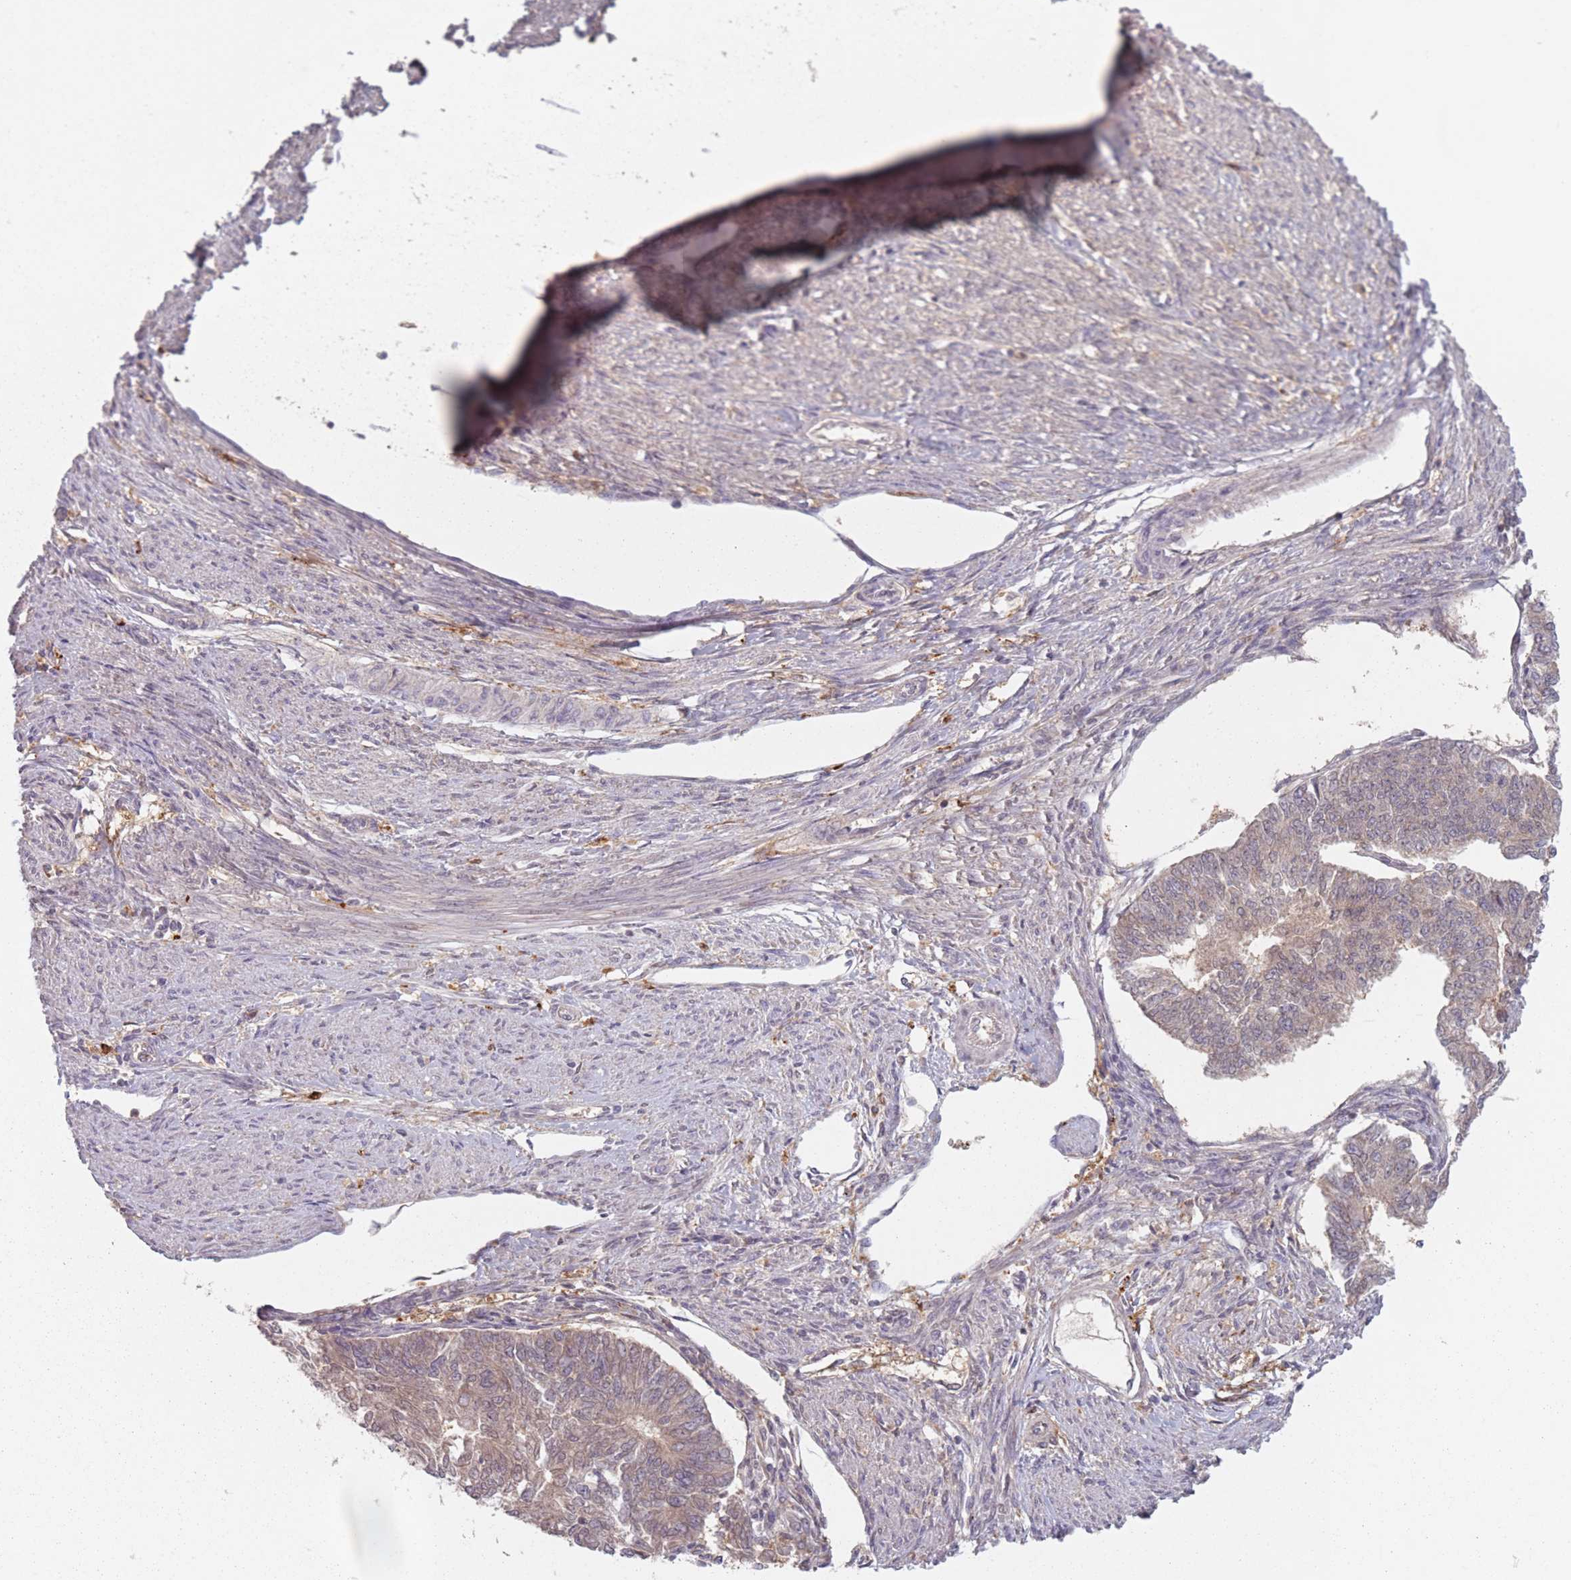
{"staining": {"intensity": "weak", "quantity": "<25%", "location": "cytoplasmic/membranous"}, "tissue": "endometrial cancer", "cell_type": "Tumor cells", "image_type": "cancer", "snomed": [{"axis": "morphology", "description": "Adenocarcinoma, NOS"}, {"axis": "topography", "description": "Endometrium"}], "caption": "The immunohistochemistry histopathology image has no significant expression in tumor cells of endometrial cancer tissue.", "gene": "NAXE", "patient": {"sex": "female", "age": 32}}